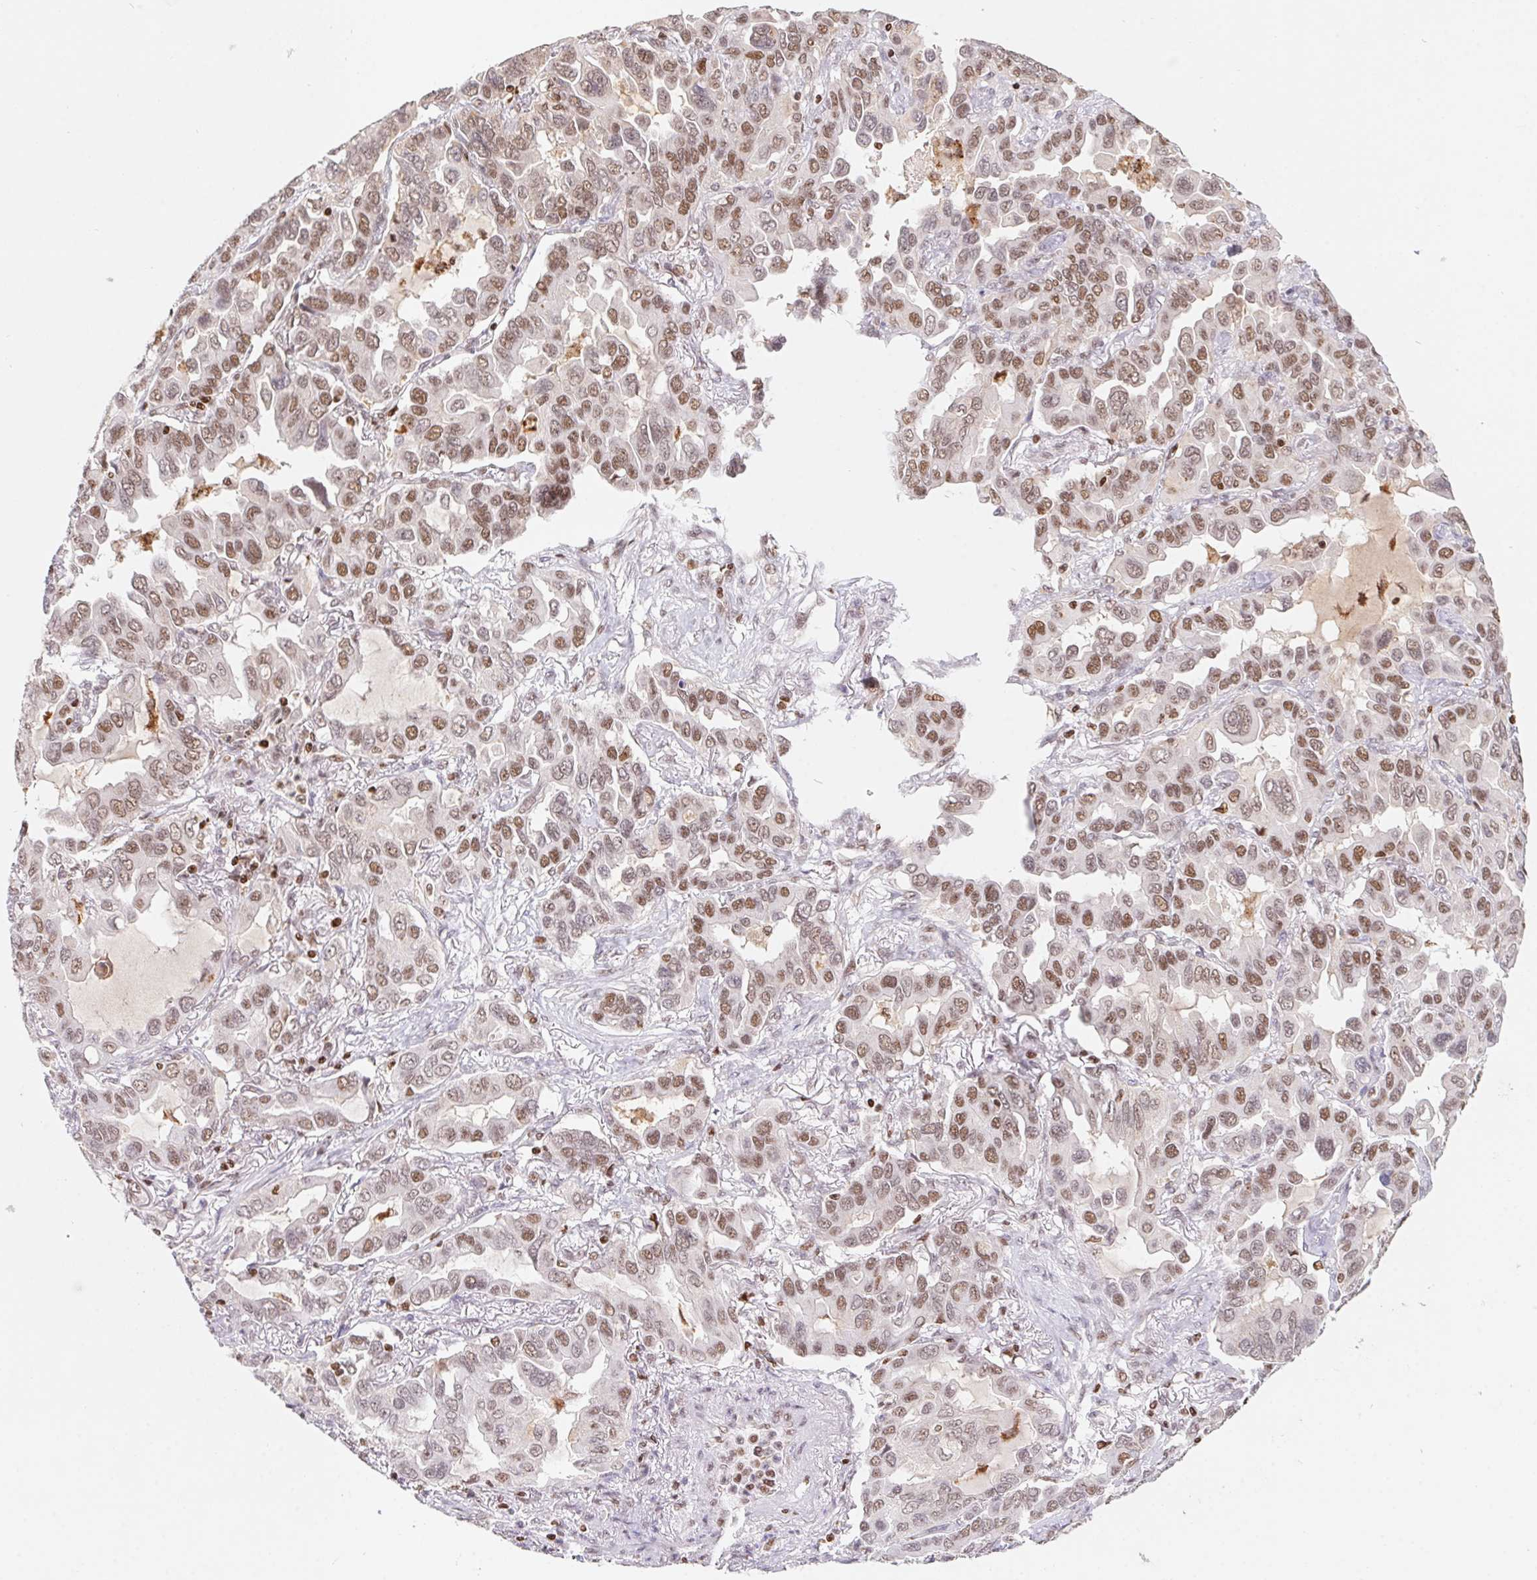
{"staining": {"intensity": "moderate", "quantity": ">75%", "location": "cytoplasmic/membranous,nuclear"}, "tissue": "lung cancer", "cell_type": "Tumor cells", "image_type": "cancer", "snomed": [{"axis": "morphology", "description": "Adenocarcinoma, NOS"}, {"axis": "topography", "description": "Lung"}], "caption": "Adenocarcinoma (lung) stained with a protein marker exhibits moderate staining in tumor cells.", "gene": "POLD3", "patient": {"sex": "male", "age": 64}}